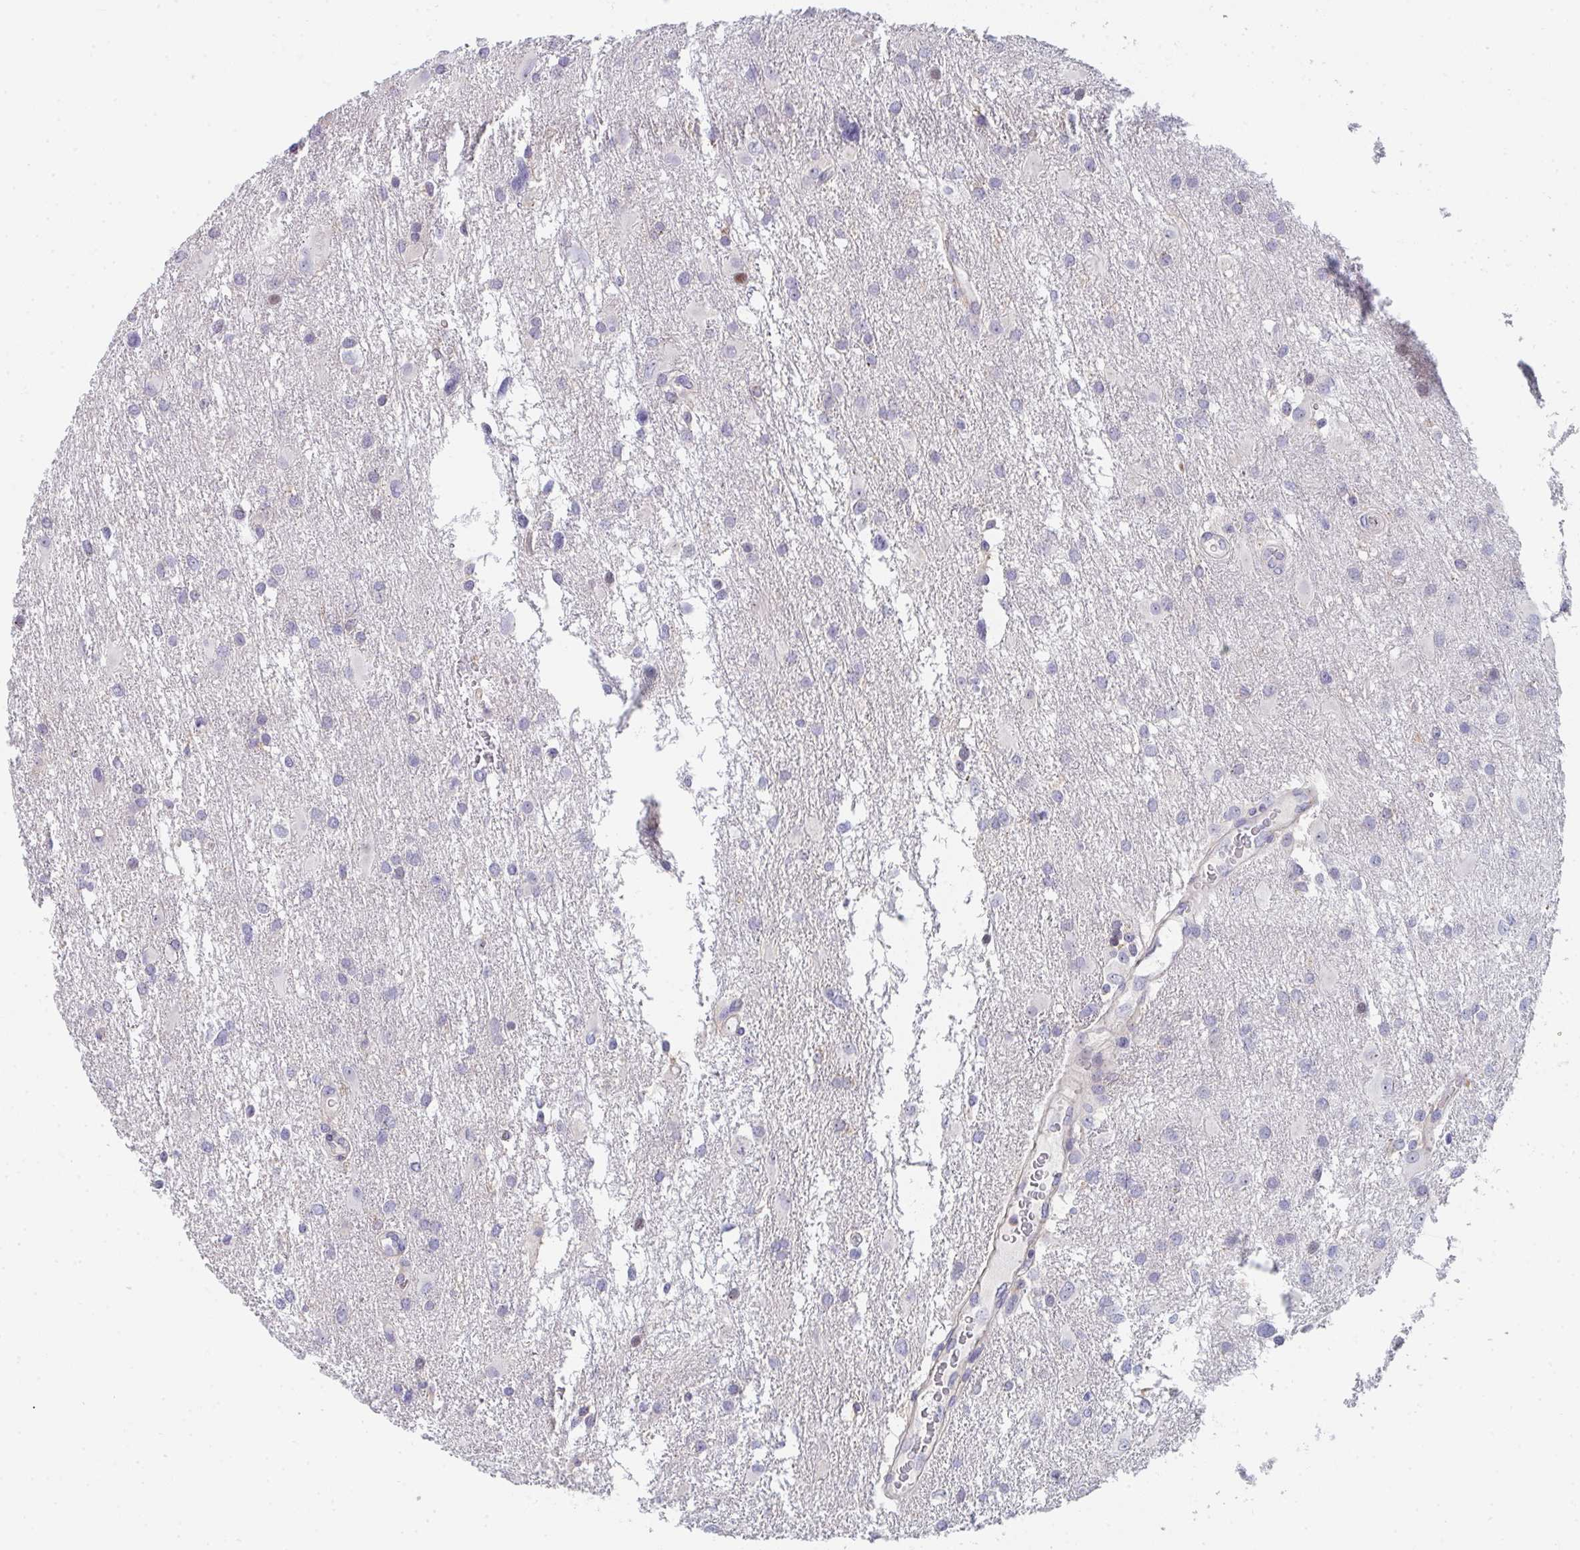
{"staining": {"intensity": "negative", "quantity": "none", "location": "none"}, "tissue": "glioma", "cell_type": "Tumor cells", "image_type": "cancer", "snomed": [{"axis": "morphology", "description": "Glioma, malignant, High grade"}, {"axis": "topography", "description": "Brain"}], "caption": "Micrograph shows no significant protein staining in tumor cells of malignant high-grade glioma.", "gene": "KLHL33", "patient": {"sex": "male", "age": 53}}